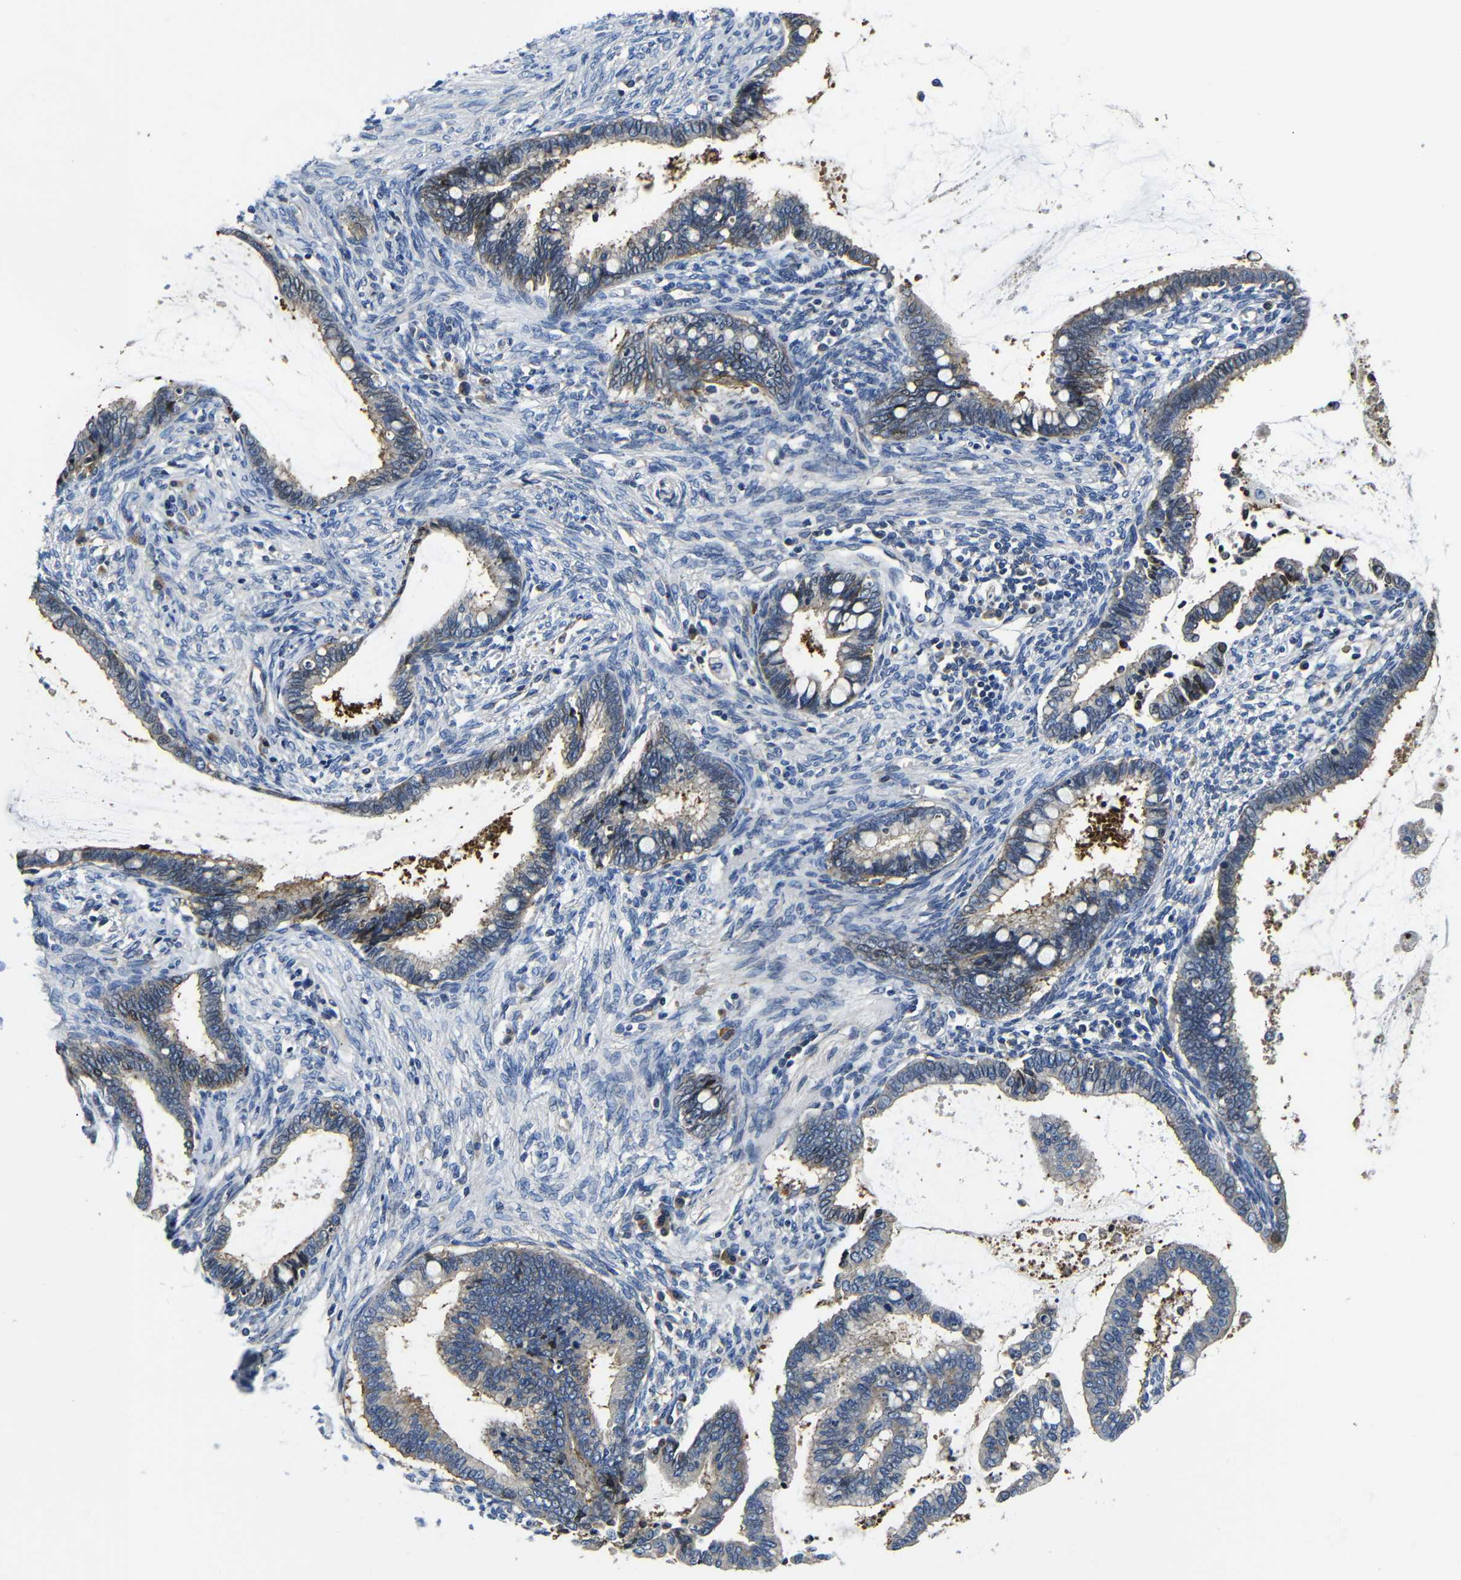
{"staining": {"intensity": "weak", "quantity": "<25%", "location": "cytoplasmic/membranous"}, "tissue": "cervical cancer", "cell_type": "Tumor cells", "image_type": "cancer", "snomed": [{"axis": "morphology", "description": "Adenocarcinoma, NOS"}, {"axis": "topography", "description": "Cervix"}], "caption": "Tumor cells are negative for brown protein staining in cervical cancer (adenocarcinoma).", "gene": "AFDN", "patient": {"sex": "female", "age": 44}}